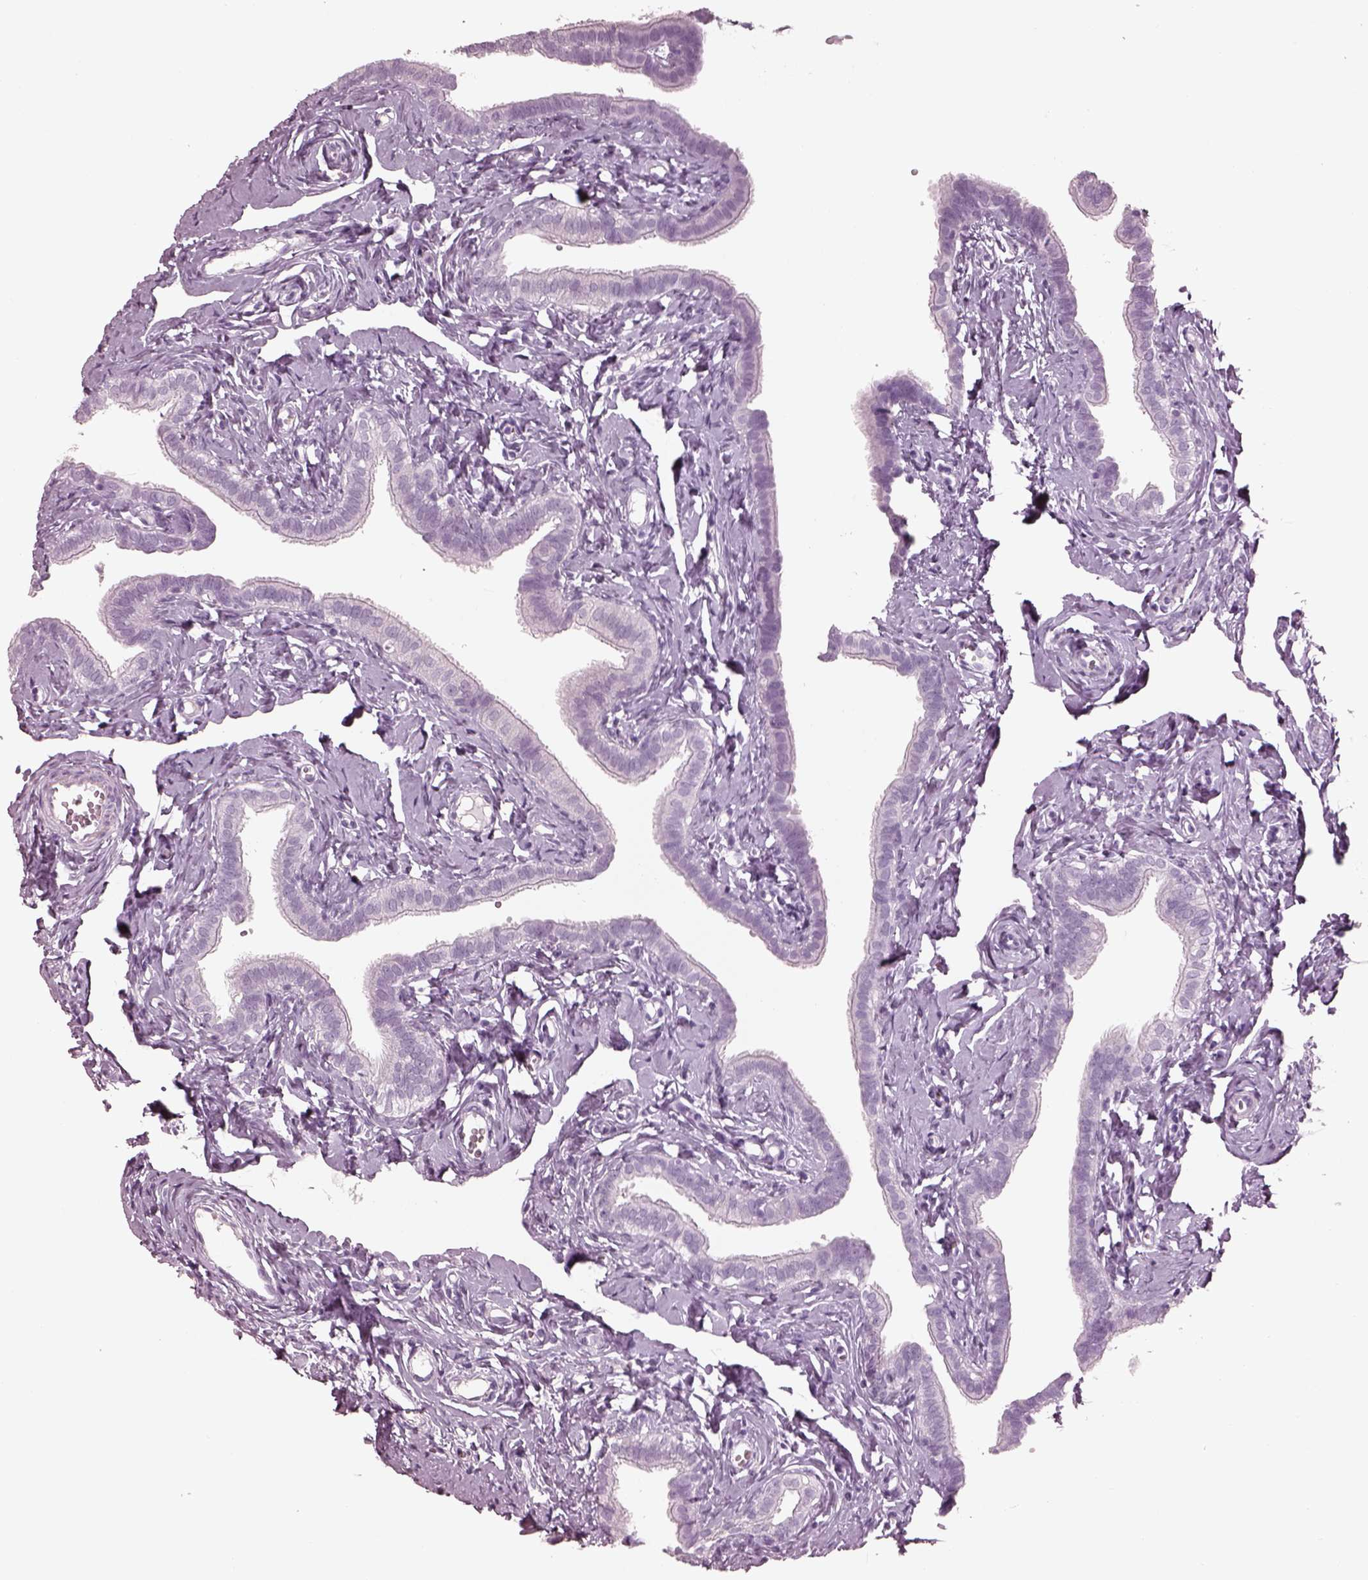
{"staining": {"intensity": "negative", "quantity": "none", "location": "none"}, "tissue": "fallopian tube", "cell_type": "Glandular cells", "image_type": "normal", "snomed": [{"axis": "morphology", "description": "Normal tissue, NOS"}, {"axis": "topography", "description": "Fallopian tube"}], "caption": "DAB (3,3'-diaminobenzidine) immunohistochemical staining of normal fallopian tube reveals no significant positivity in glandular cells. The staining is performed using DAB (3,3'-diaminobenzidine) brown chromogen with nuclei counter-stained in using hematoxylin.", "gene": "FABP9", "patient": {"sex": "female", "age": 41}}